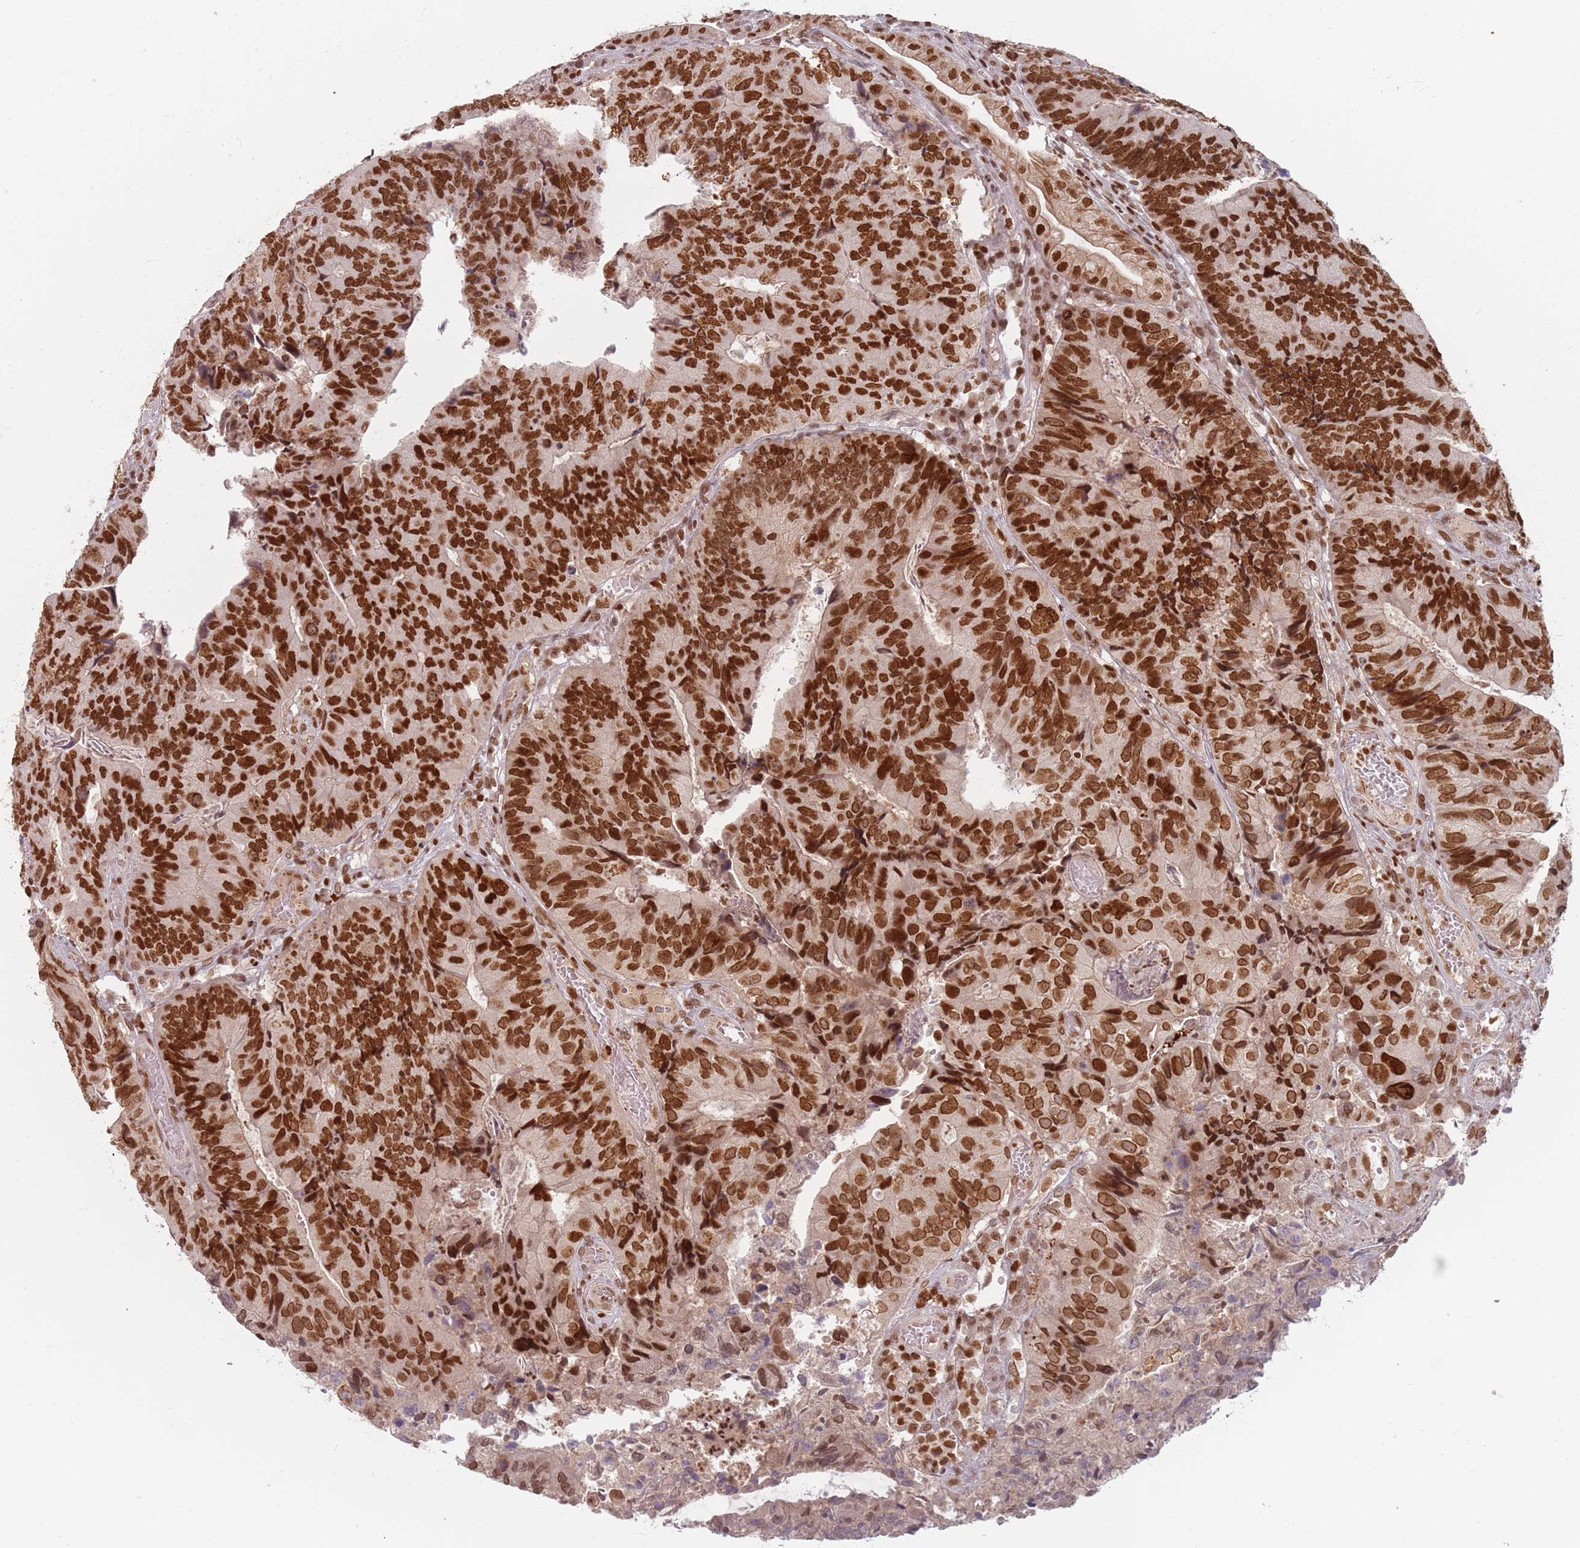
{"staining": {"intensity": "strong", "quantity": ">75%", "location": "cytoplasmic/membranous,nuclear"}, "tissue": "colorectal cancer", "cell_type": "Tumor cells", "image_type": "cancer", "snomed": [{"axis": "morphology", "description": "Adenocarcinoma, NOS"}, {"axis": "topography", "description": "Colon"}], "caption": "Human colorectal adenocarcinoma stained for a protein (brown) shows strong cytoplasmic/membranous and nuclear positive staining in about >75% of tumor cells.", "gene": "NUP50", "patient": {"sex": "female", "age": 67}}